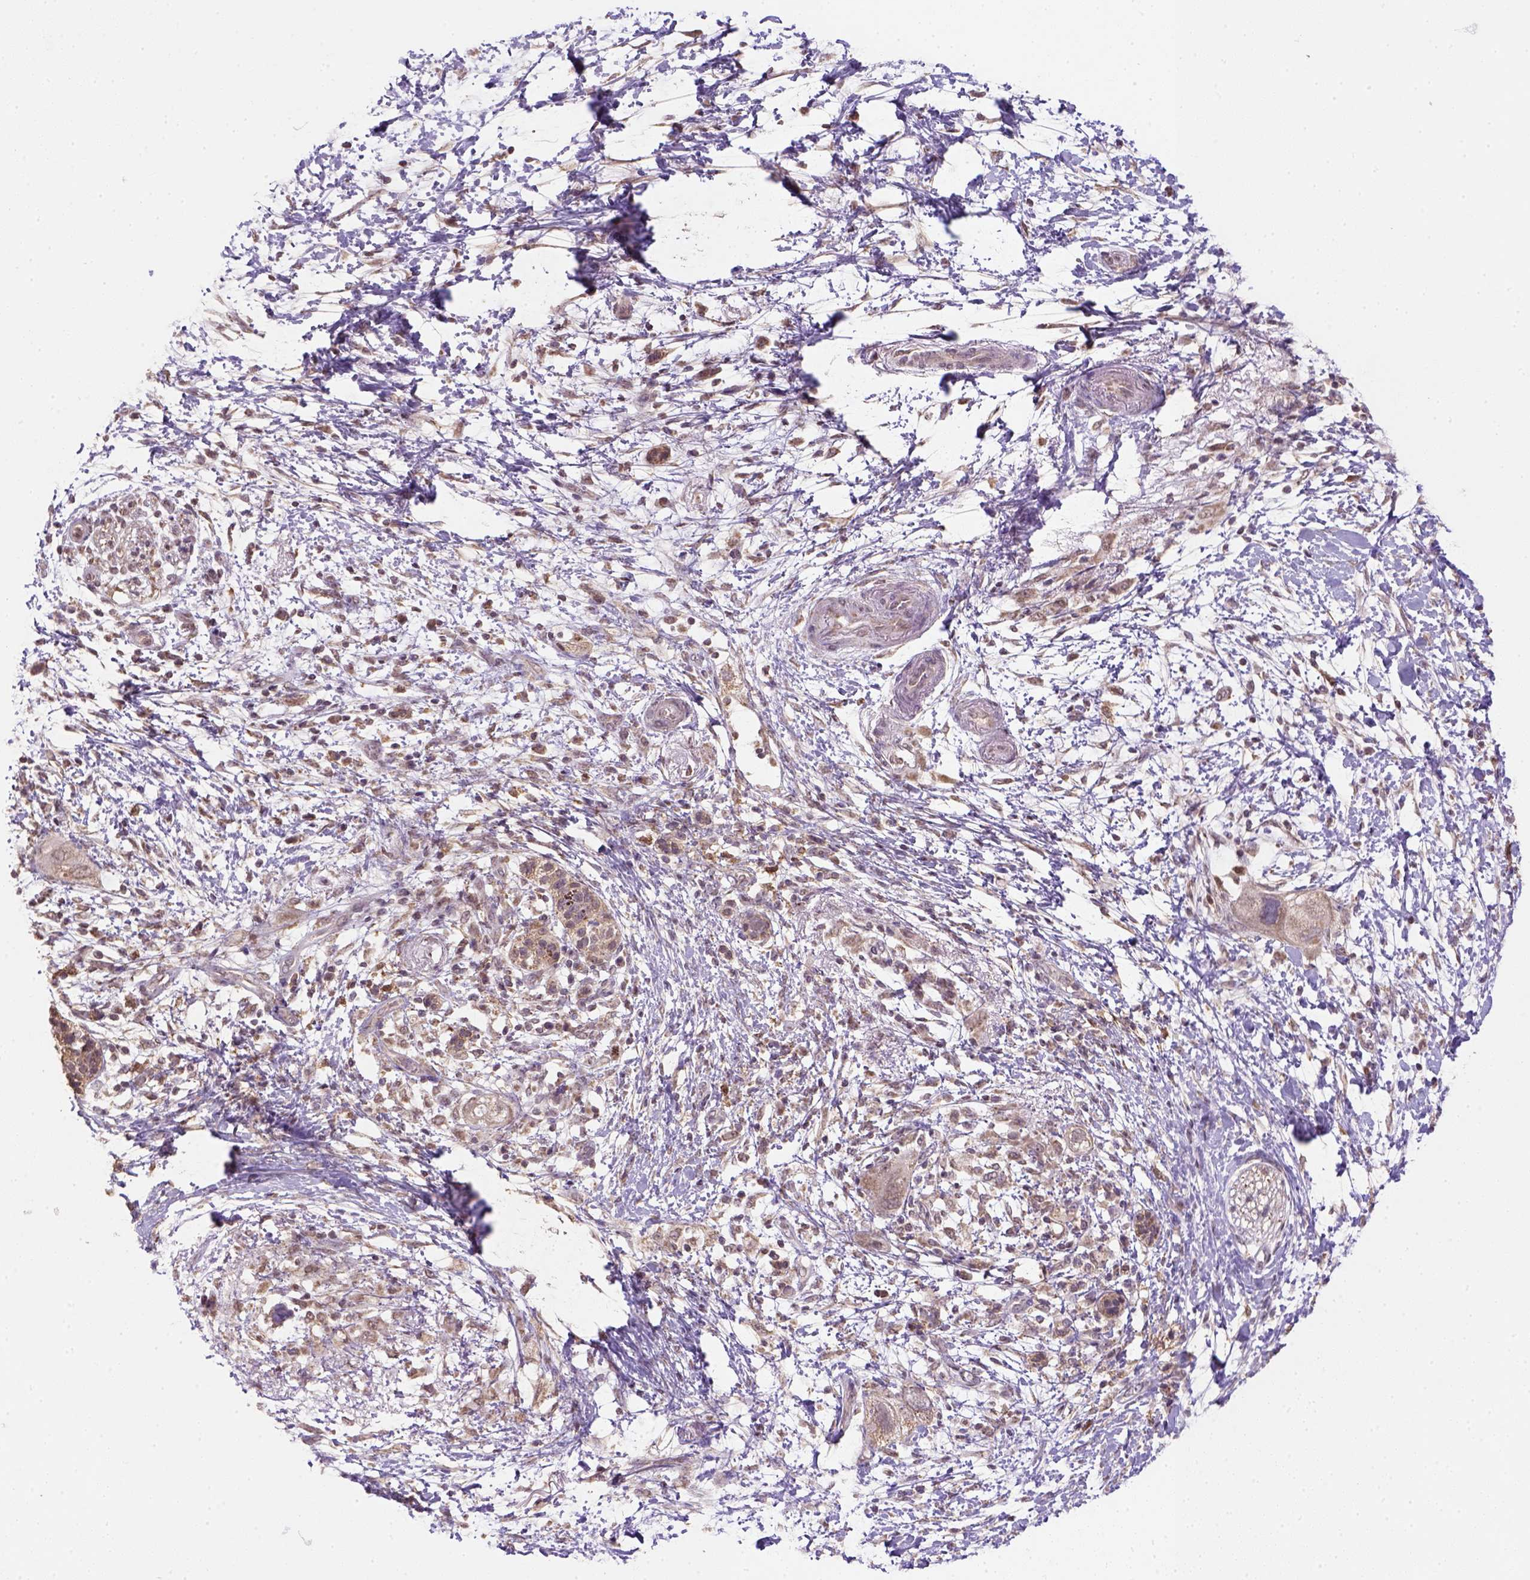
{"staining": {"intensity": "weak", "quantity": ">75%", "location": "cytoplasmic/membranous"}, "tissue": "pancreatic cancer", "cell_type": "Tumor cells", "image_type": "cancer", "snomed": [{"axis": "morphology", "description": "Adenocarcinoma, NOS"}, {"axis": "topography", "description": "Pancreas"}], "caption": "Tumor cells demonstrate weak cytoplasmic/membranous expression in about >75% of cells in pancreatic cancer (adenocarcinoma).", "gene": "NUDT10", "patient": {"sex": "female", "age": 72}}